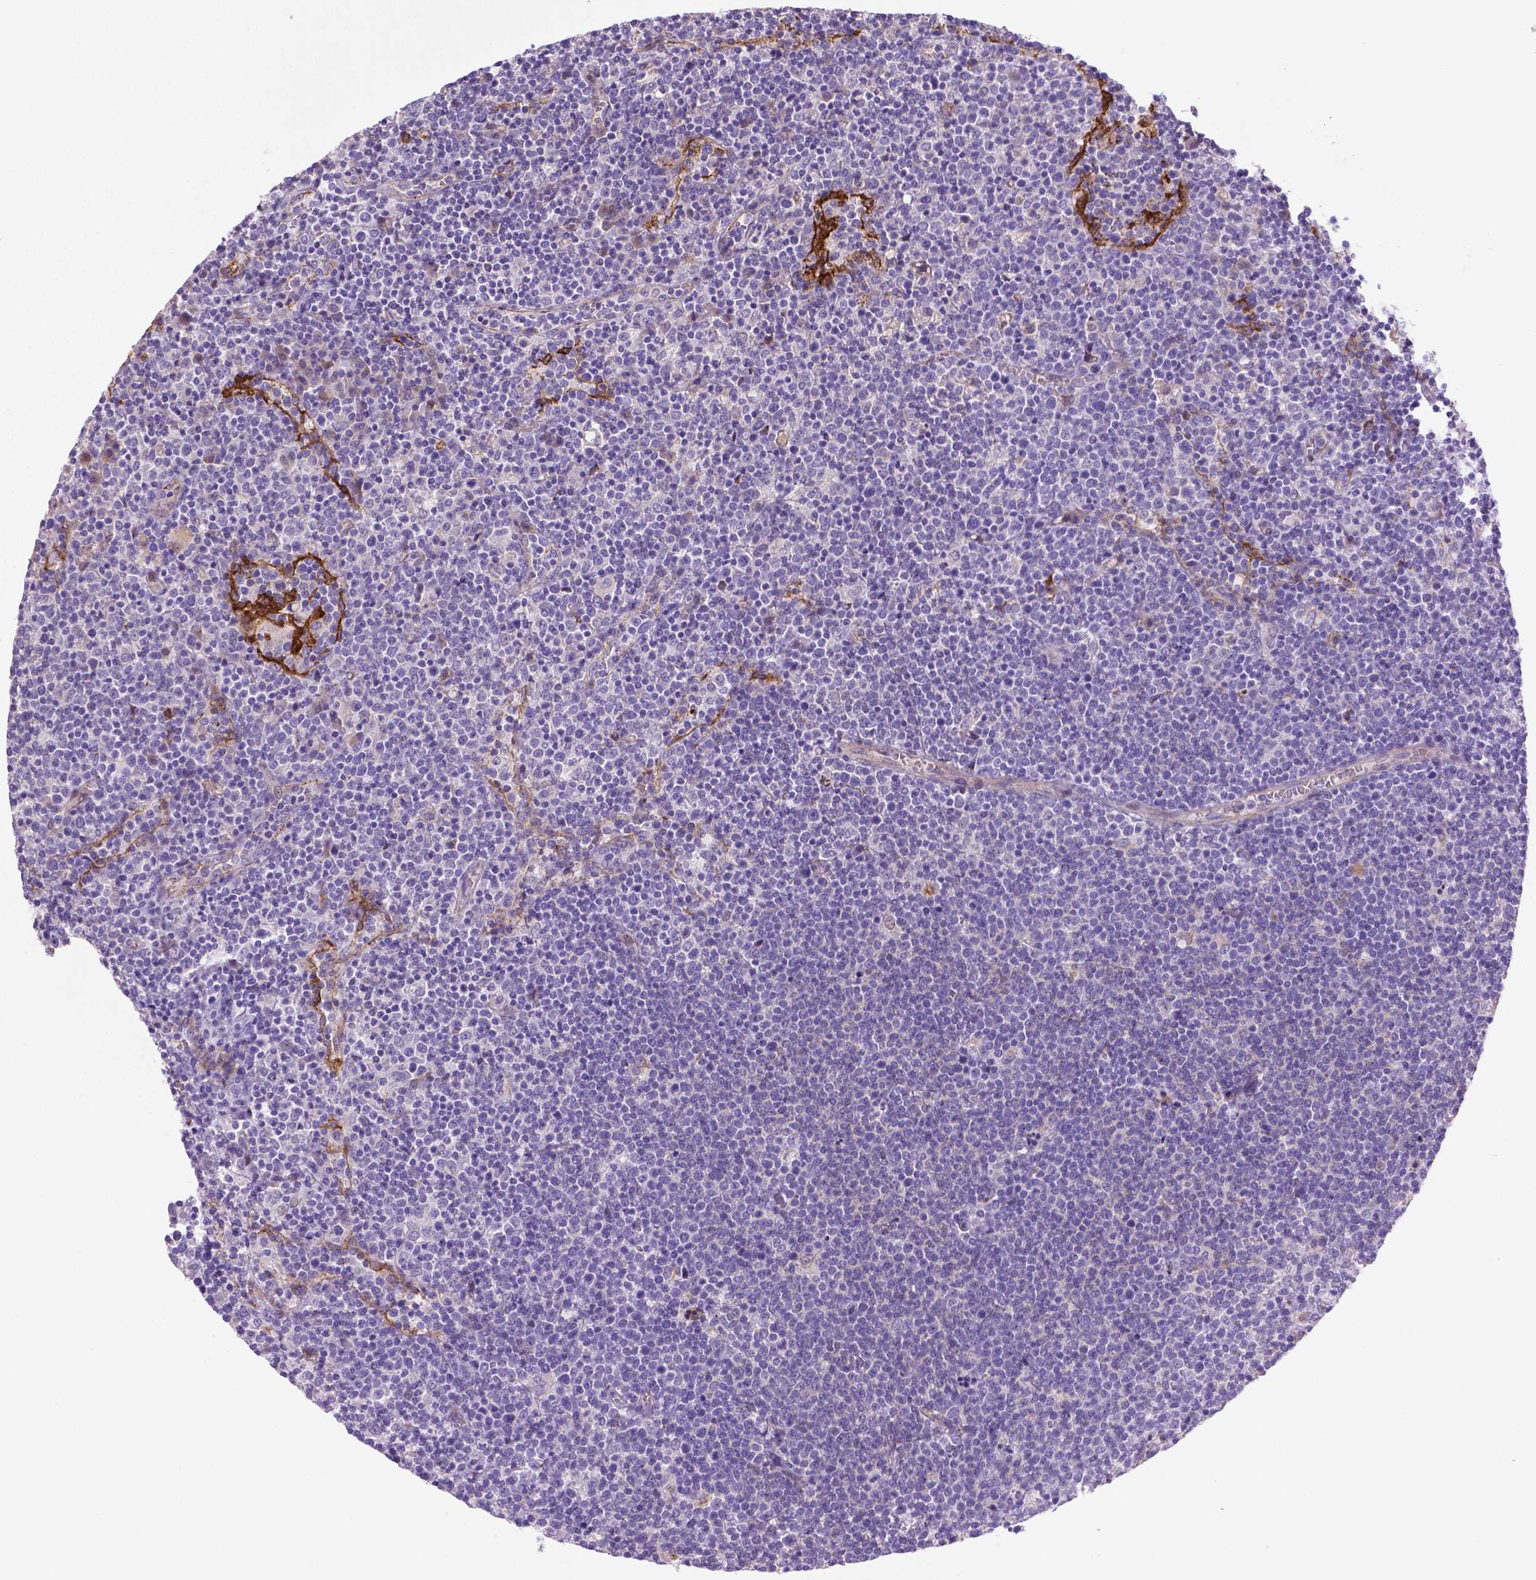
{"staining": {"intensity": "negative", "quantity": "none", "location": "none"}, "tissue": "lymphoma", "cell_type": "Tumor cells", "image_type": "cancer", "snomed": [{"axis": "morphology", "description": "Malignant lymphoma, non-Hodgkin's type, High grade"}, {"axis": "topography", "description": "Lymph node"}], "caption": "High power microscopy photomicrograph of an immunohistochemistry histopathology image of lymphoma, revealing no significant staining in tumor cells.", "gene": "CCER2", "patient": {"sex": "male", "age": 61}}